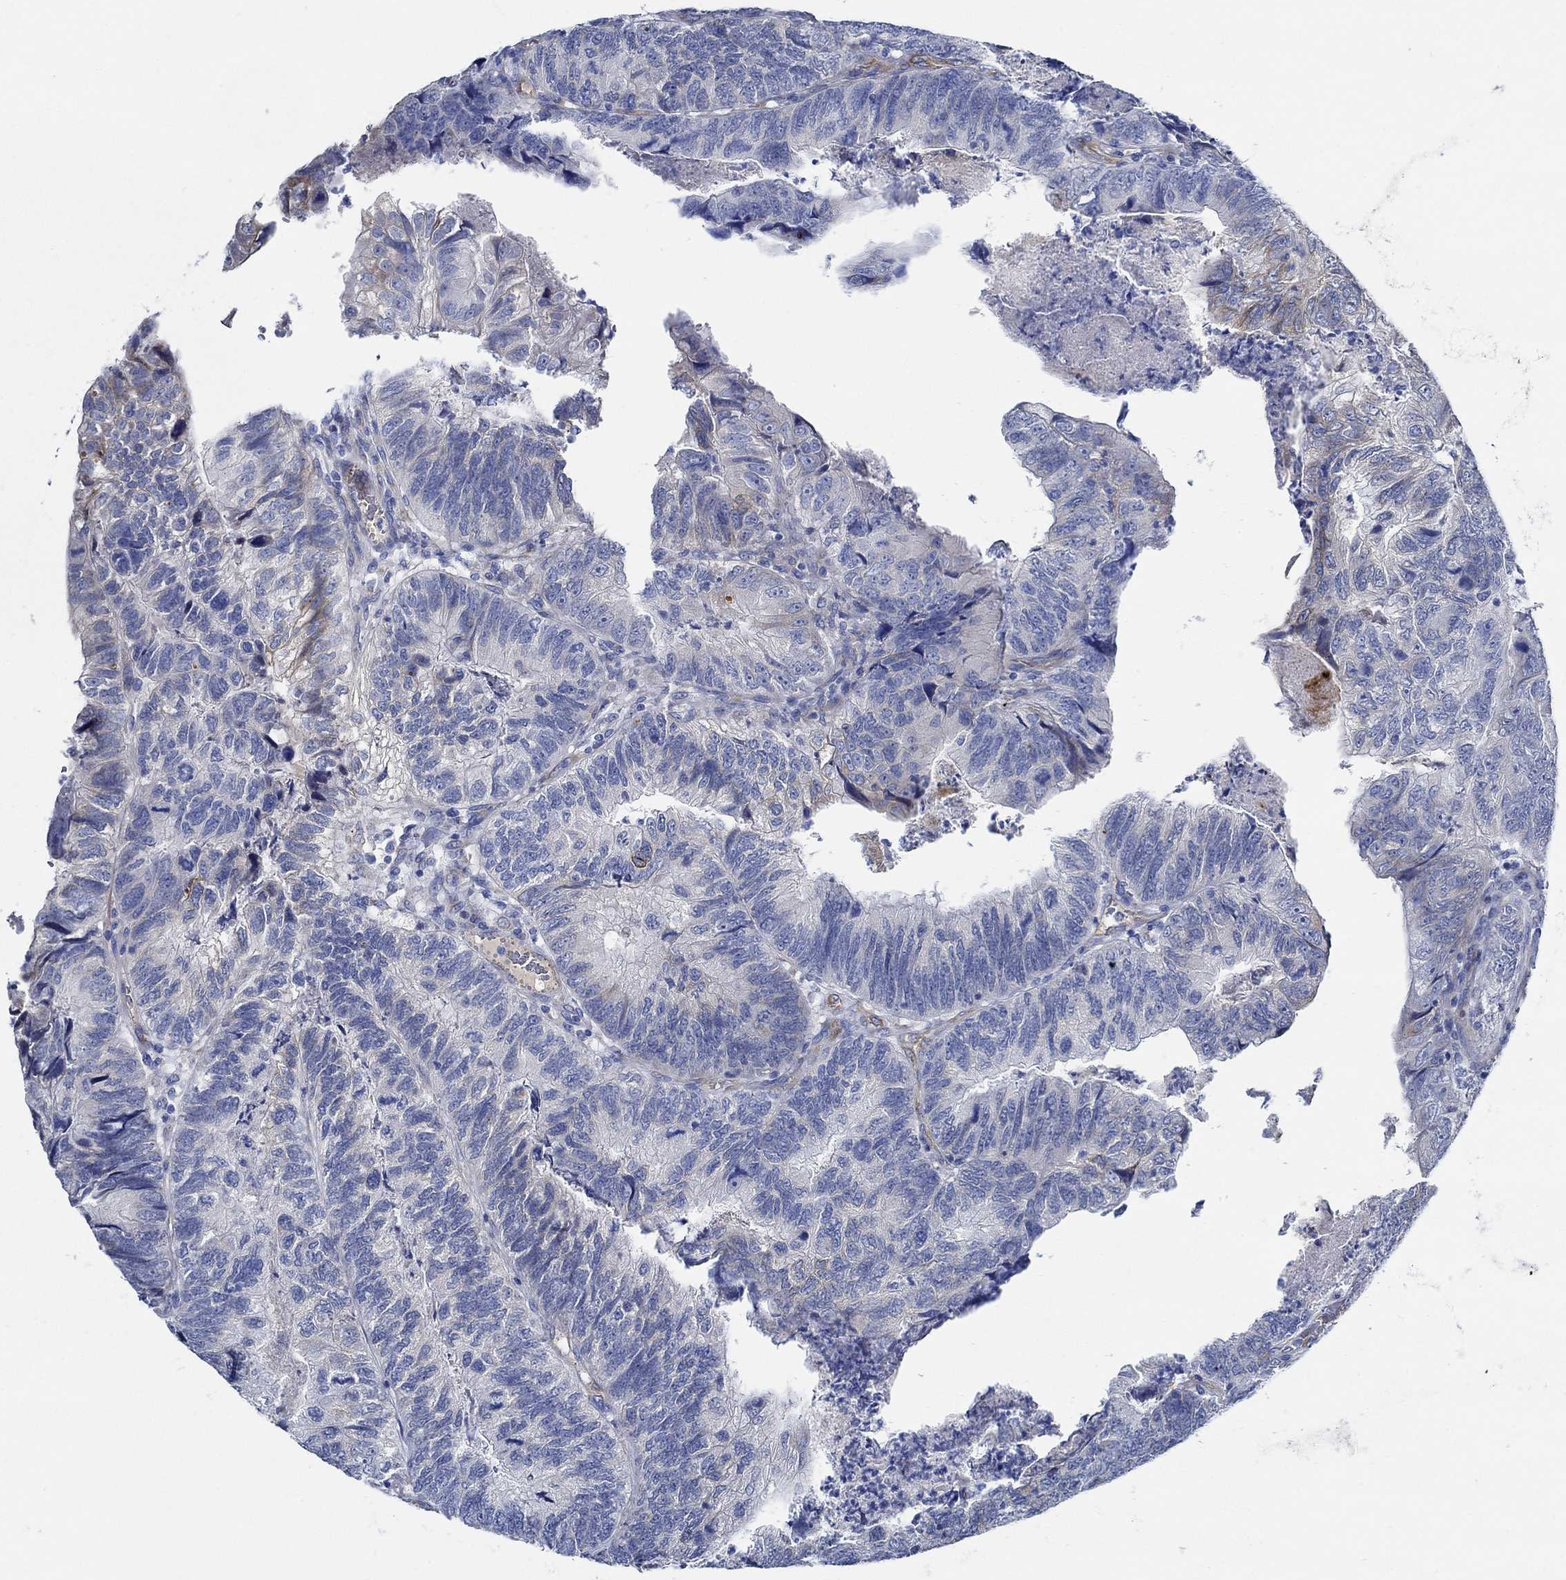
{"staining": {"intensity": "negative", "quantity": "none", "location": "none"}, "tissue": "colorectal cancer", "cell_type": "Tumor cells", "image_type": "cancer", "snomed": [{"axis": "morphology", "description": "Adenocarcinoma, NOS"}, {"axis": "topography", "description": "Colon"}], "caption": "There is no significant staining in tumor cells of colorectal cancer (adenocarcinoma).", "gene": "HECW2", "patient": {"sex": "female", "age": 67}}